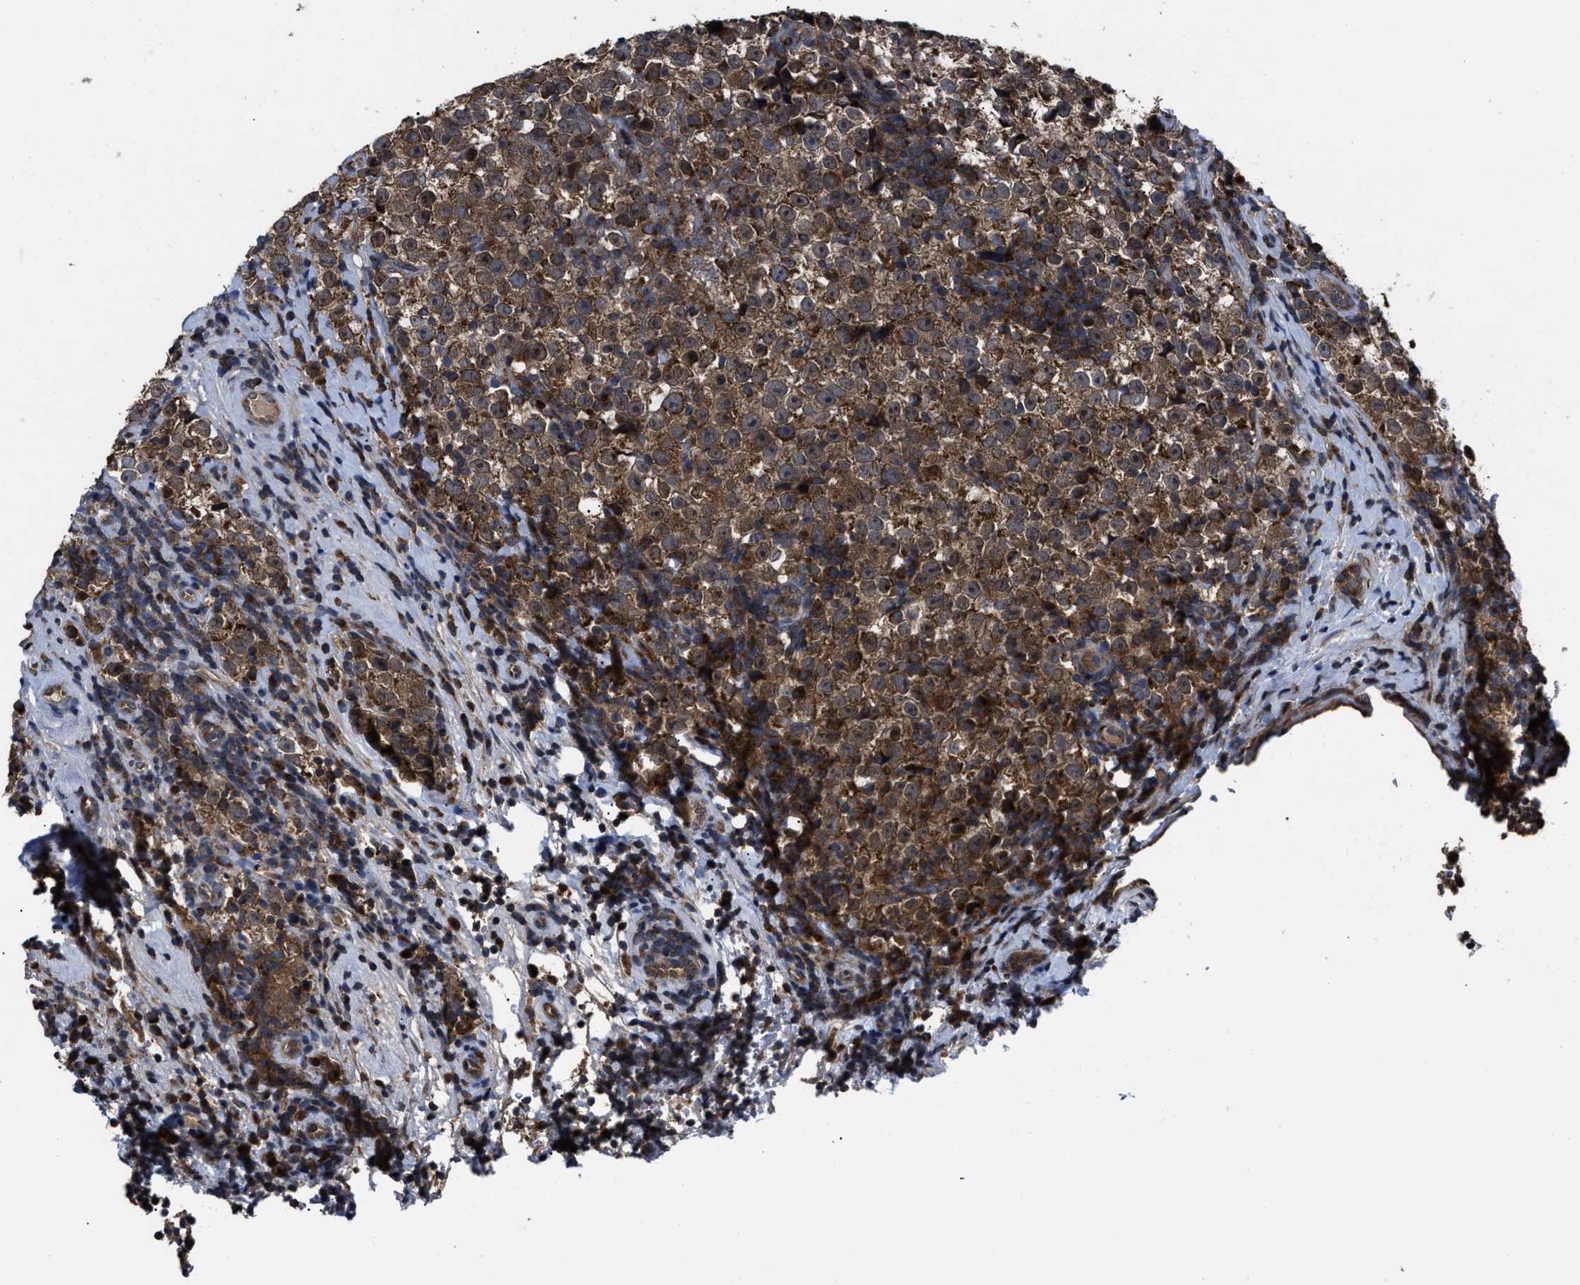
{"staining": {"intensity": "moderate", "quantity": ">75%", "location": "cytoplasmic/membranous"}, "tissue": "testis cancer", "cell_type": "Tumor cells", "image_type": "cancer", "snomed": [{"axis": "morphology", "description": "Normal tissue, NOS"}, {"axis": "morphology", "description": "Seminoma, NOS"}, {"axis": "topography", "description": "Testis"}], "caption": "Seminoma (testis) tissue shows moderate cytoplasmic/membranous staining in about >75% of tumor cells, visualized by immunohistochemistry. Using DAB (brown) and hematoxylin (blue) stains, captured at high magnification using brightfield microscopy.", "gene": "PASK", "patient": {"sex": "male", "age": 43}}